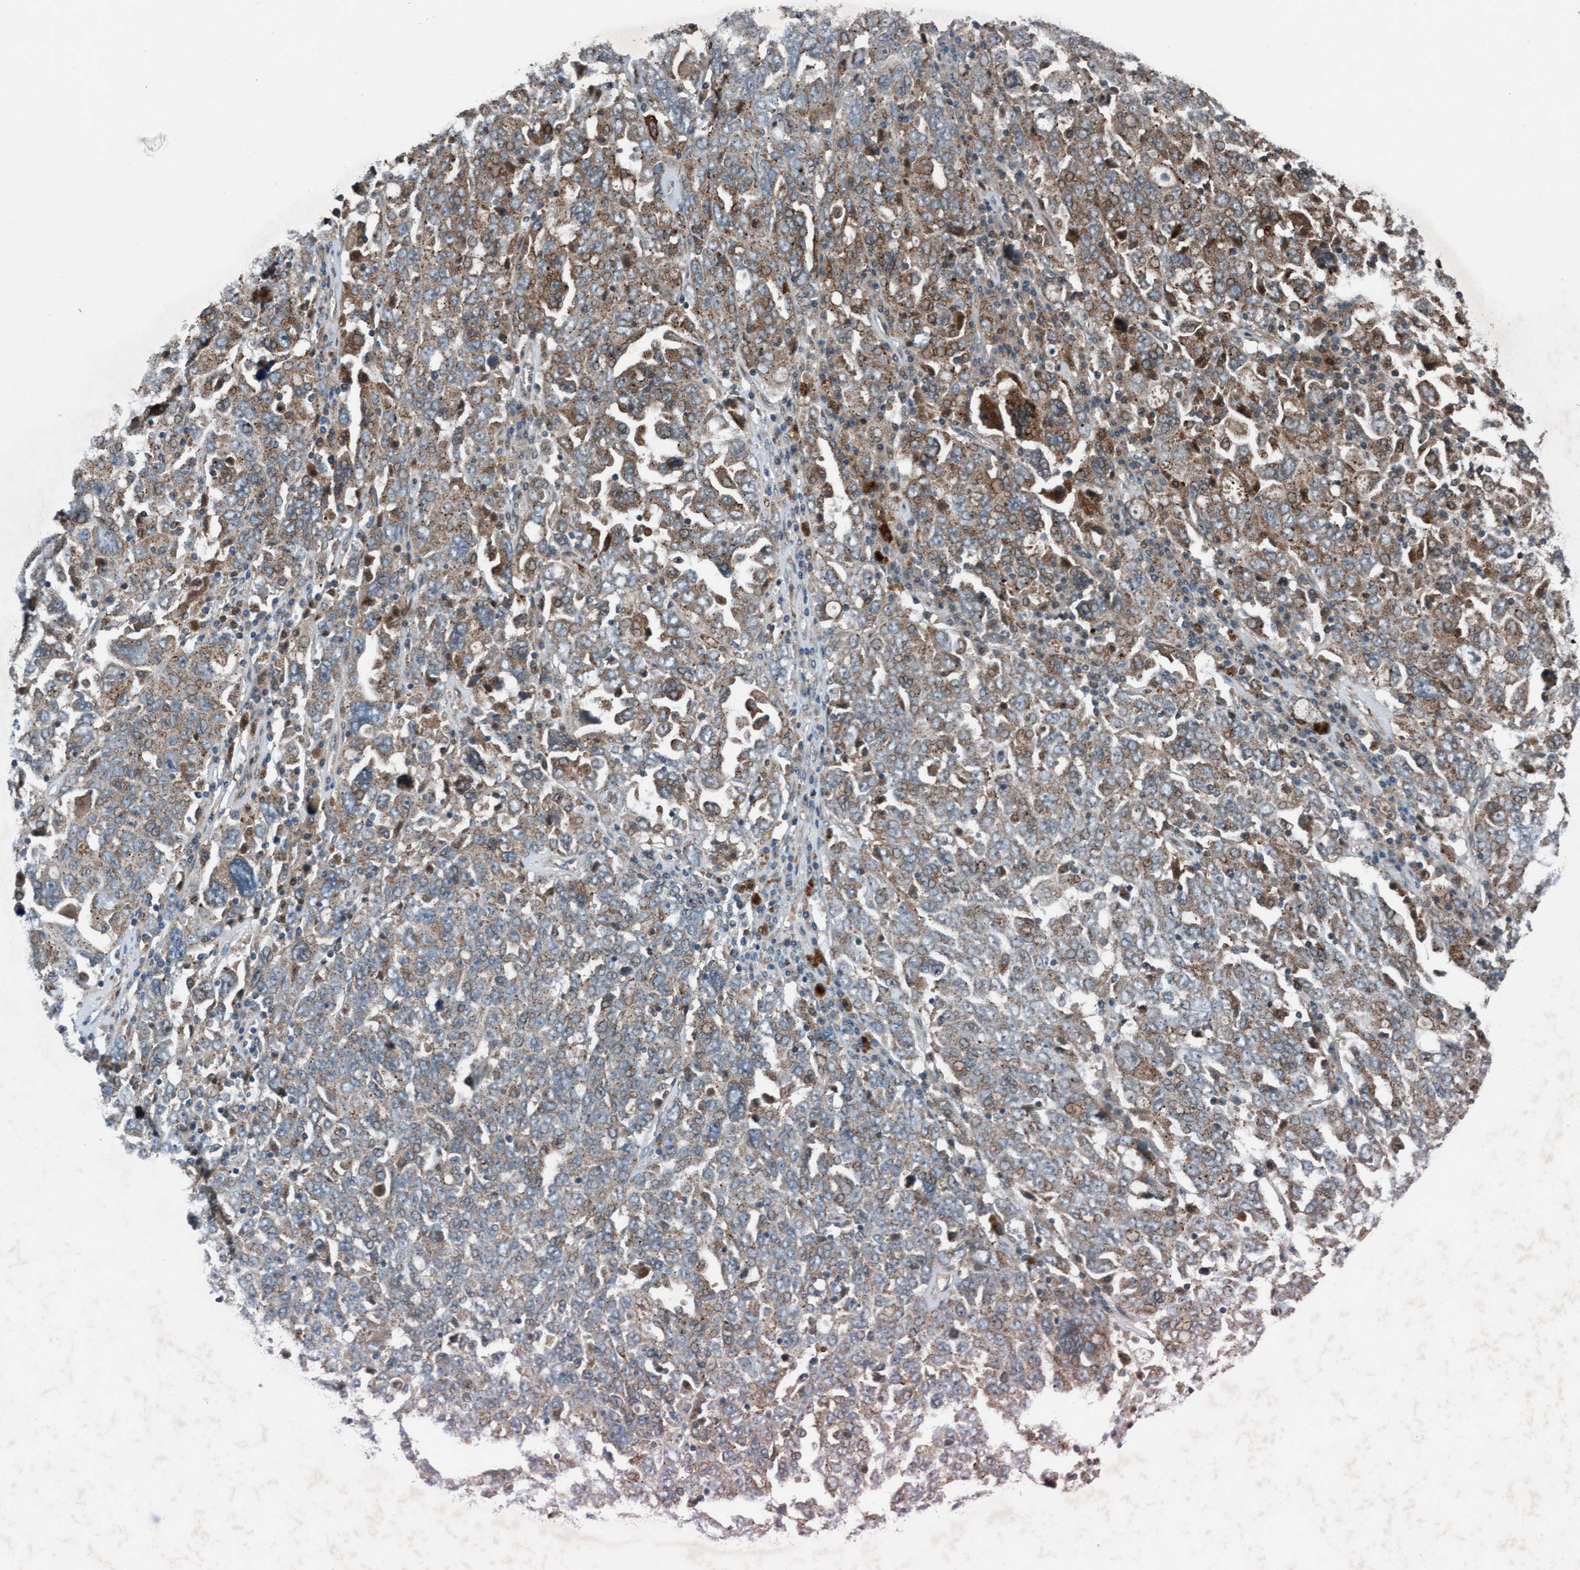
{"staining": {"intensity": "moderate", "quantity": "25%-75%", "location": "cytoplasmic/membranous"}, "tissue": "ovarian cancer", "cell_type": "Tumor cells", "image_type": "cancer", "snomed": [{"axis": "morphology", "description": "Carcinoma, endometroid"}, {"axis": "topography", "description": "Ovary"}], "caption": "Immunohistochemical staining of human ovarian cancer exhibits moderate cytoplasmic/membranous protein positivity in about 25%-75% of tumor cells.", "gene": "PLXNB2", "patient": {"sex": "female", "age": 62}}